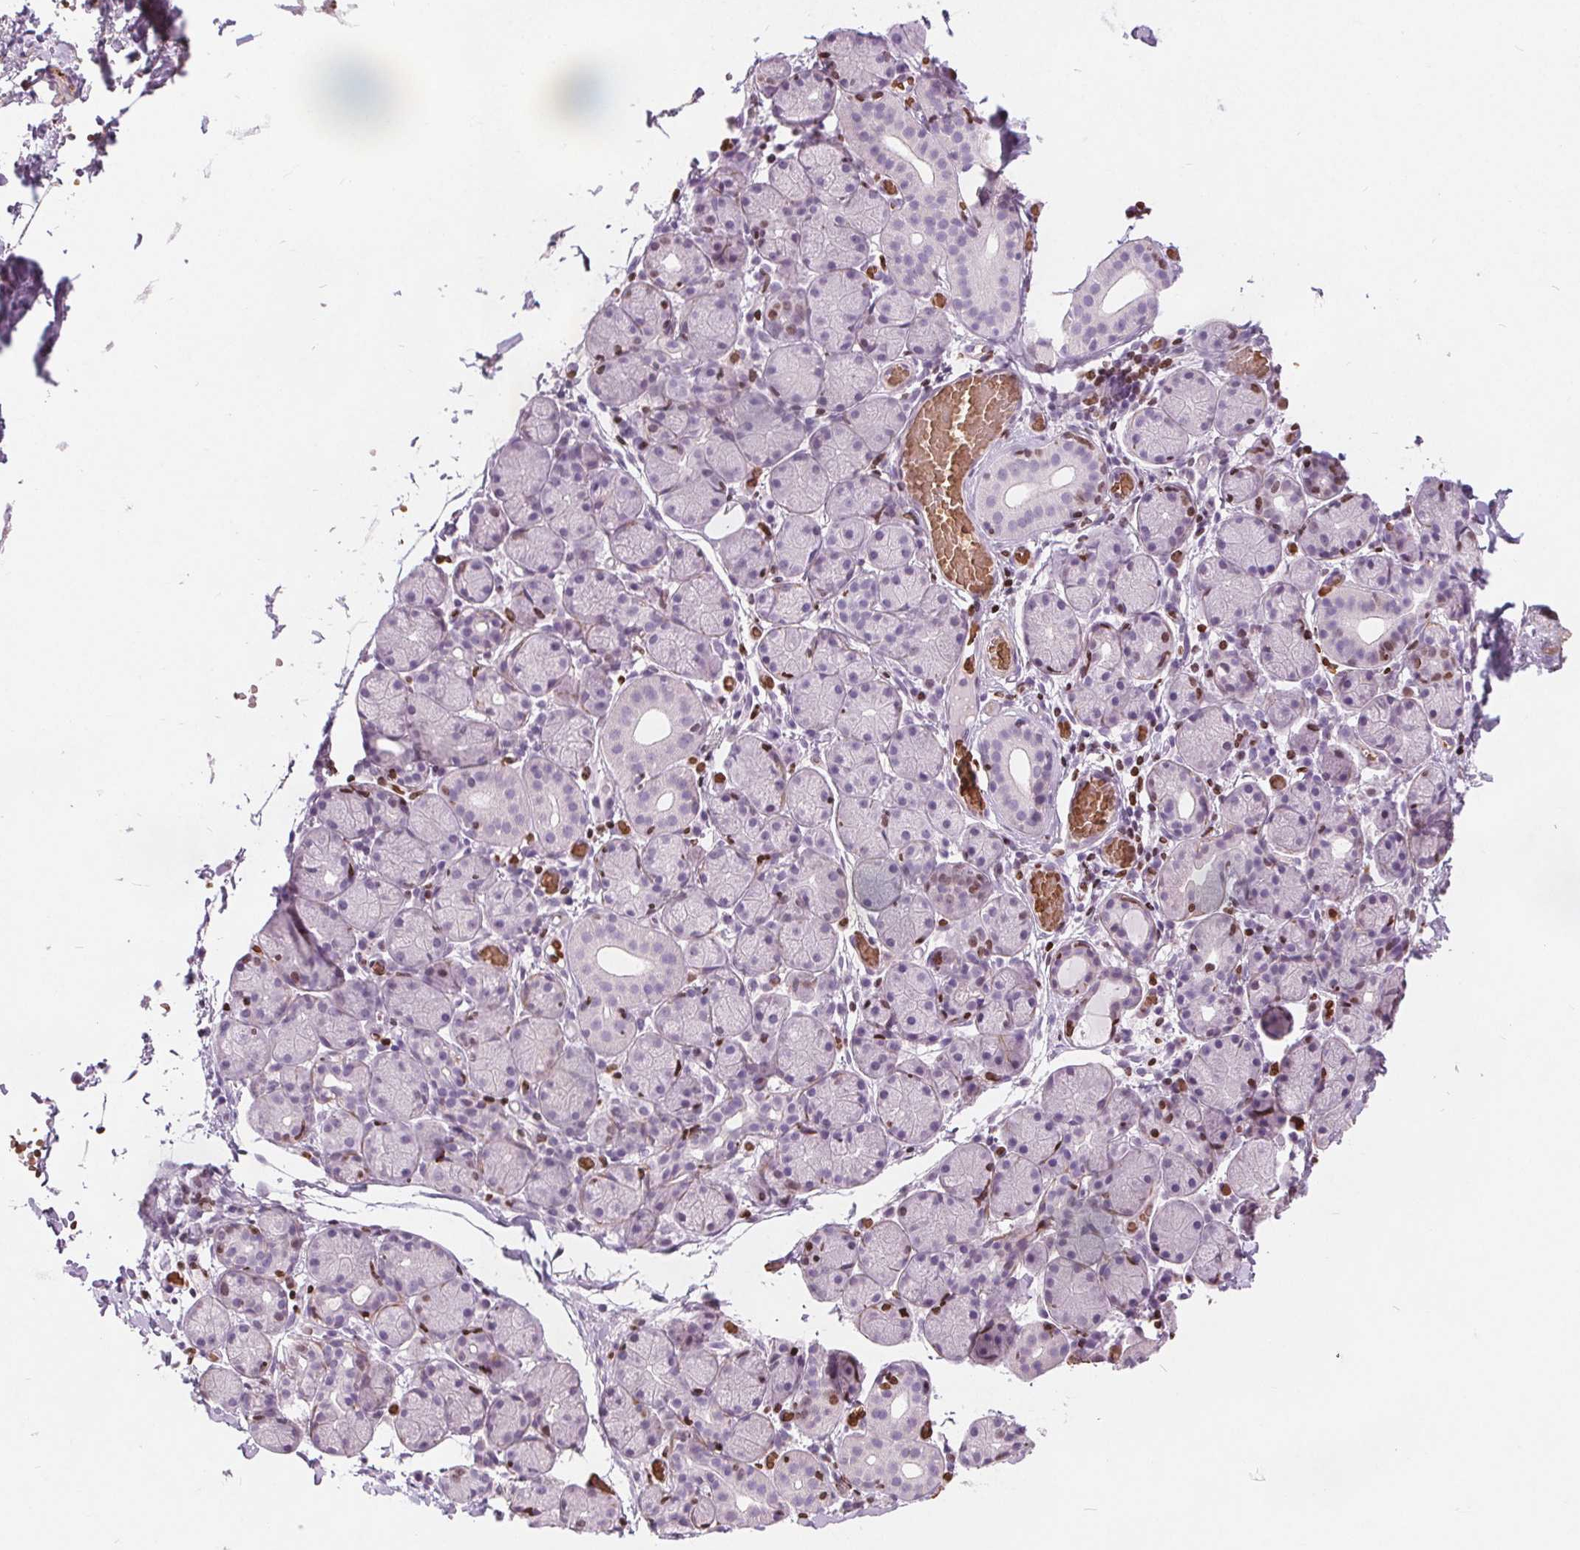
{"staining": {"intensity": "negative", "quantity": "none", "location": "none"}, "tissue": "salivary gland", "cell_type": "Glandular cells", "image_type": "normal", "snomed": [{"axis": "morphology", "description": "Normal tissue, NOS"}, {"axis": "topography", "description": "Salivary gland"}], "caption": "Immunohistochemical staining of normal human salivary gland demonstrates no significant positivity in glandular cells. (Brightfield microscopy of DAB (3,3'-diaminobenzidine) IHC at high magnification).", "gene": "ISLR2", "patient": {"sex": "female", "age": 24}}